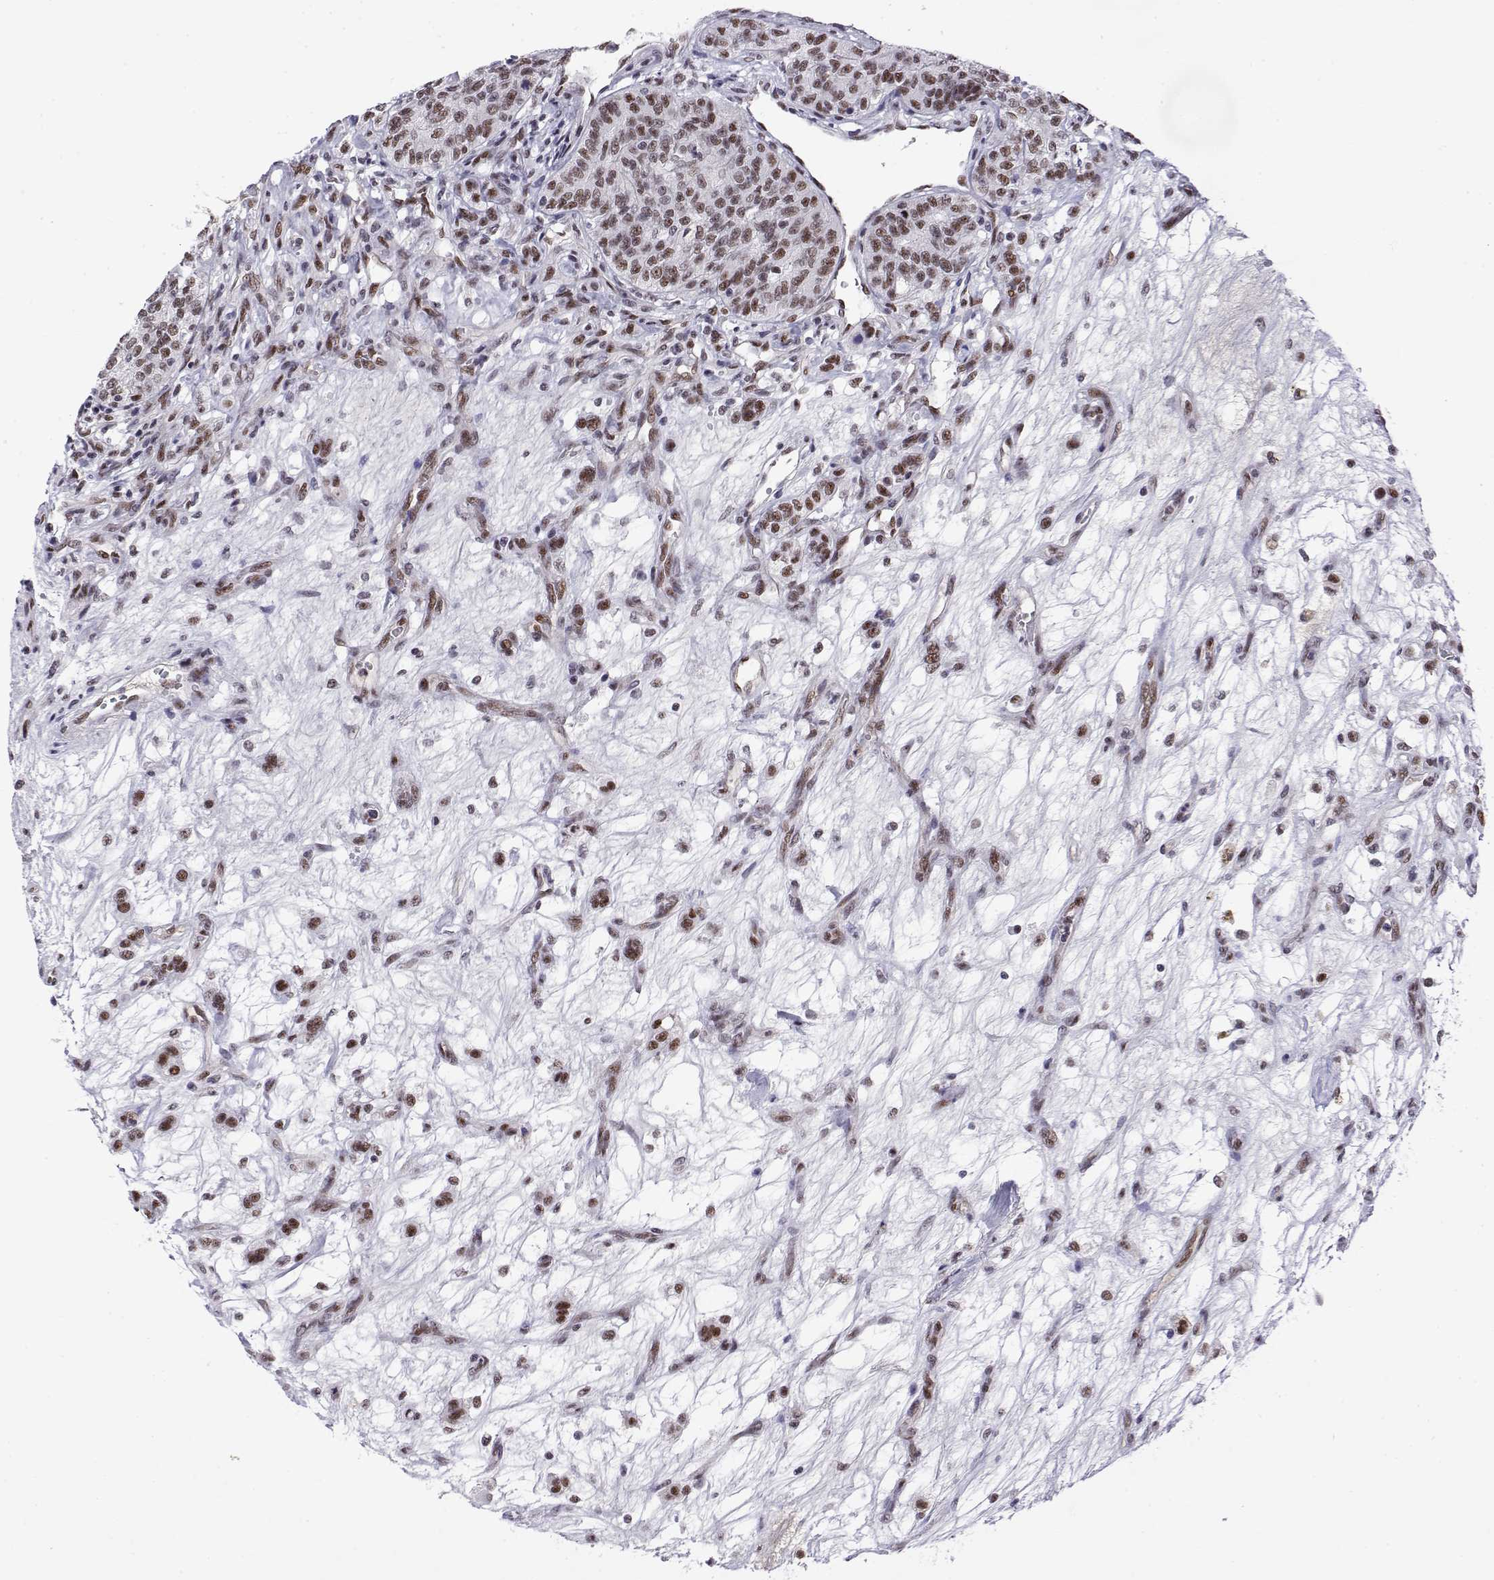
{"staining": {"intensity": "moderate", "quantity": ">75%", "location": "nuclear"}, "tissue": "renal cancer", "cell_type": "Tumor cells", "image_type": "cancer", "snomed": [{"axis": "morphology", "description": "Adenocarcinoma, NOS"}, {"axis": "topography", "description": "Kidney"}], "caption": "The immunohistochemical stain shows moderate nuclear expression in tumor cells of adenocarcinoma (renal) tissue. (Brightfield microscopy of DAB IHC at high magnification).", "gene": "POLDIP3", "patient": {"sex": "female", "age": 63}}